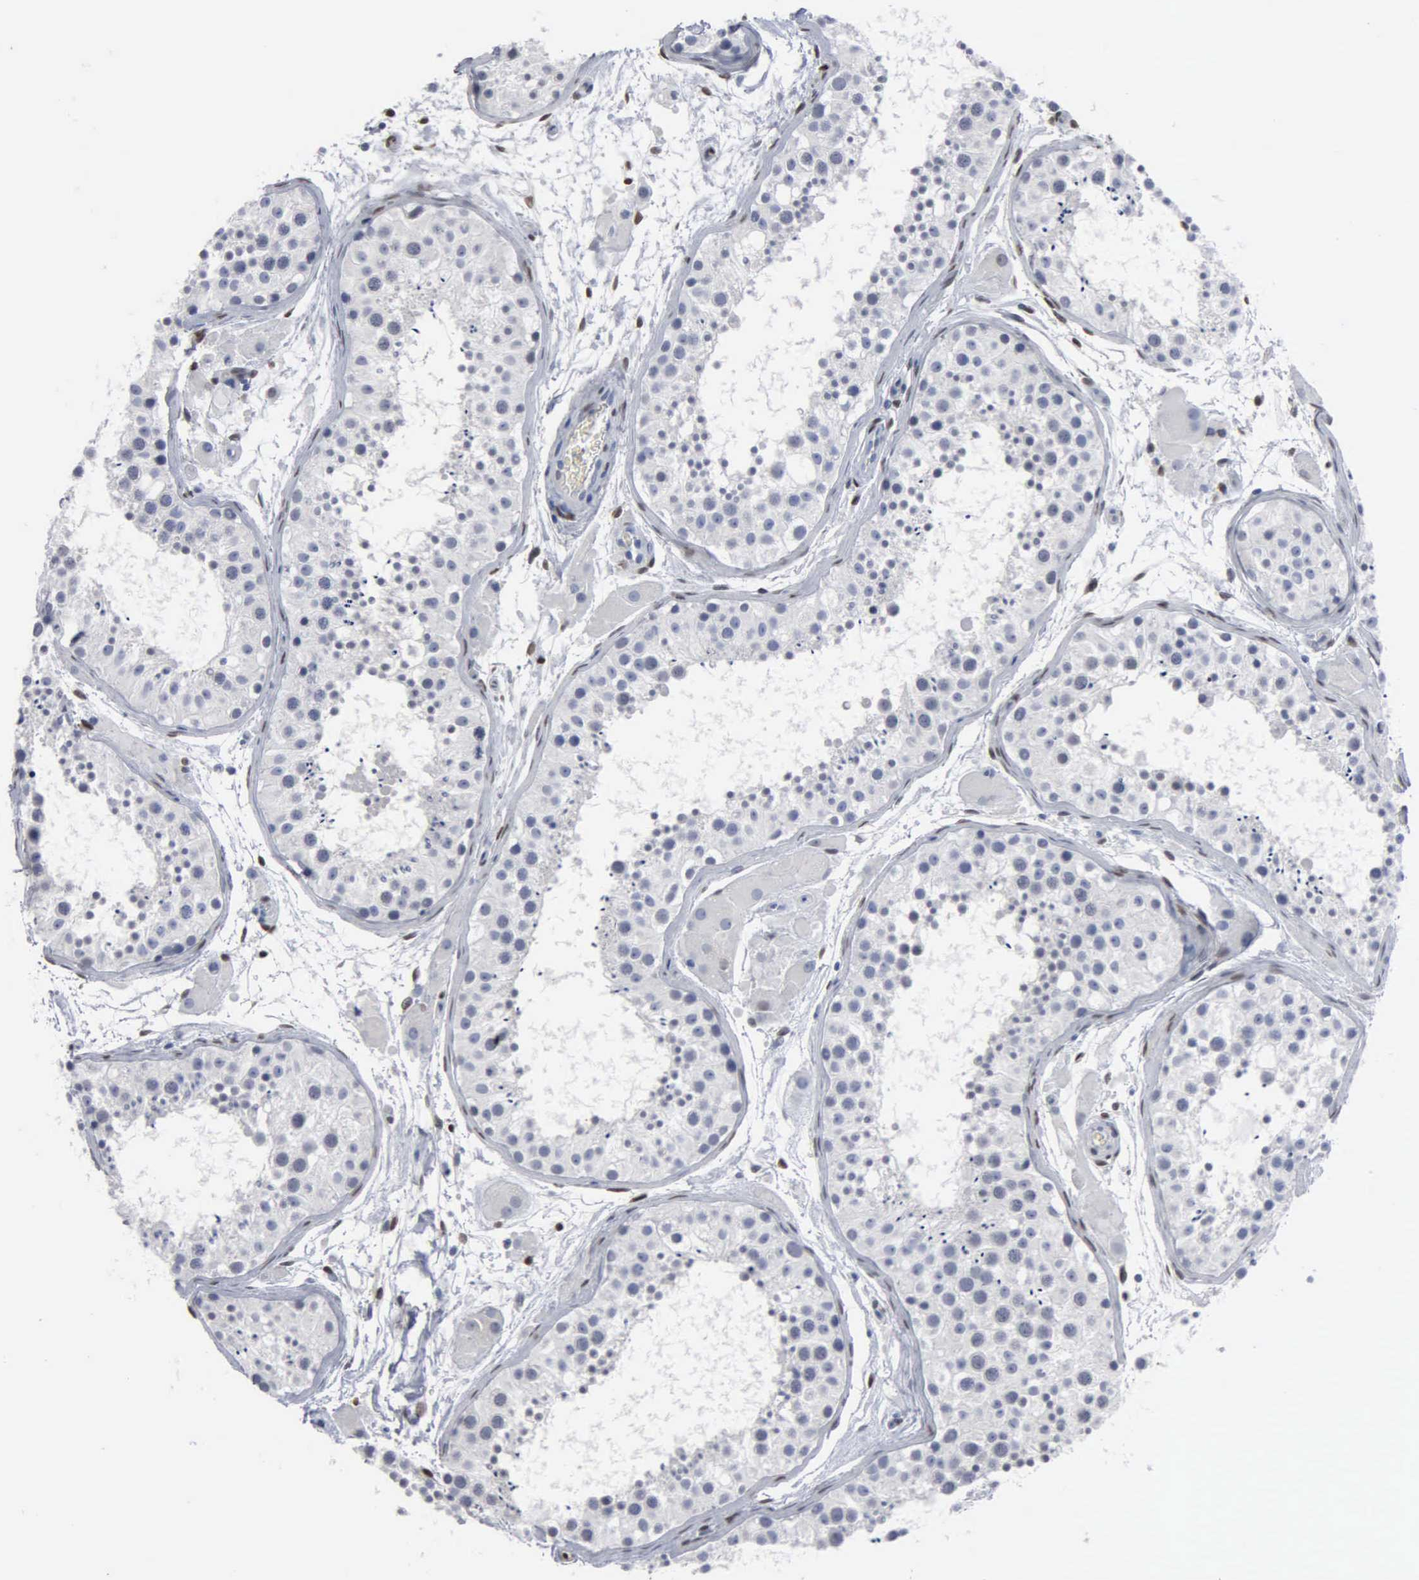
{"staining": {"intensity": "negative", "quantity": "none", "location": "none"}, "tissue": "testis", "cell_type": "Cells in seminiferous ducts", "image_type": "normal", "snomed": [{"axis": "morphology", "description": "Normal tissue, NOS"}, {"axis": "topography", "description": "Testis"}], "caption": "IHC of normal human testis shows no positivity in cells in seminiferous ducts. Brightfield microscopy of immunohistochemistry stained with DAB (brown) and hematoxylin (blue), captured at high magnification.", "gene": "FGF2", "patient": {"sex": "male", "age": 29}}